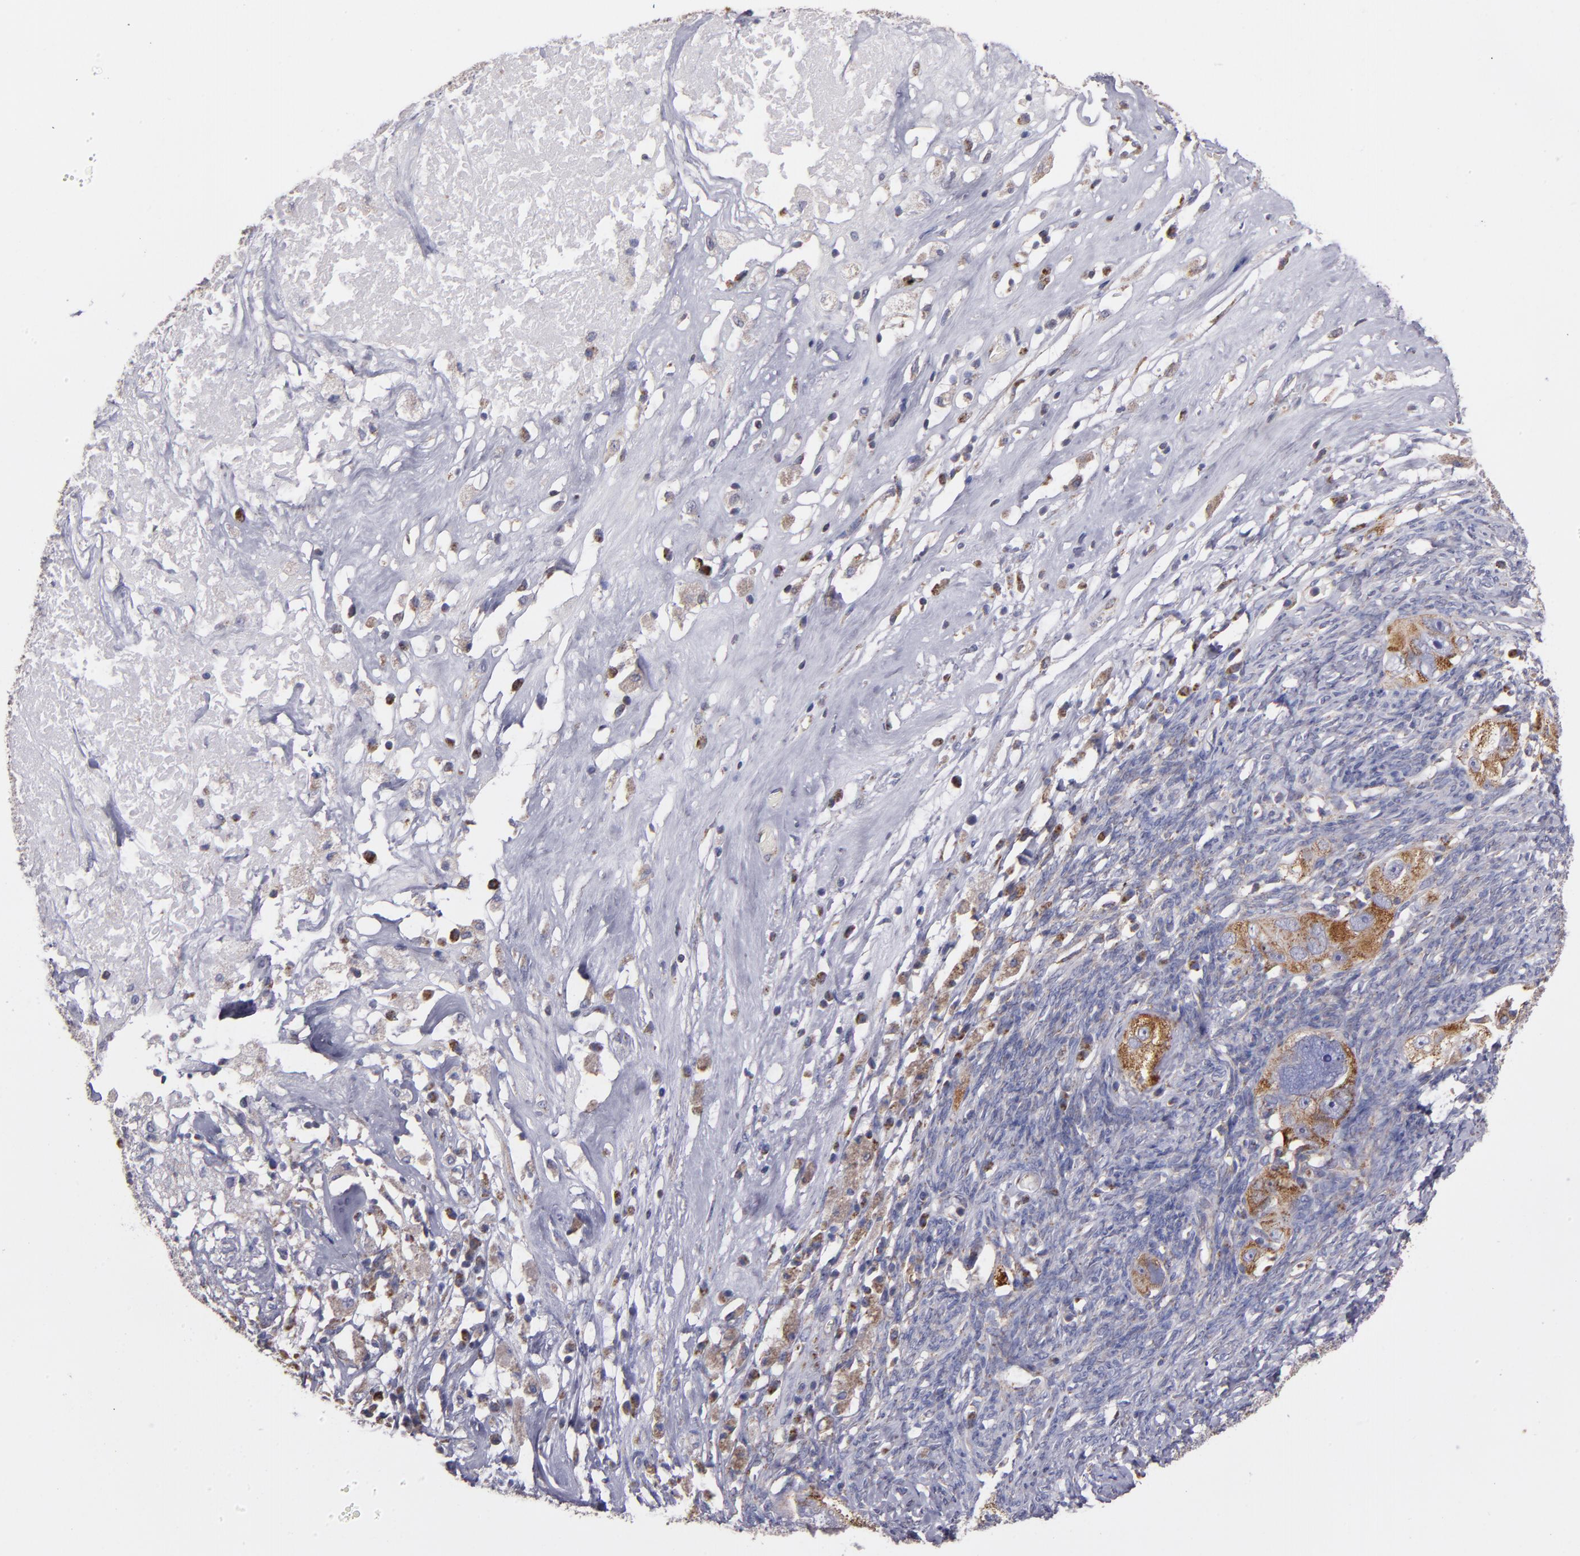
{"staining": {"intensity": "moderate", "quantity": "<25%", "location": "cytoplasmic/membranous"}, "tissue": "ovarian cancer", "cell_type": "Tumor cells", "image_type": "cancer", "snomed": [{"axis": "morphology", "description": "Normal tissue, NOS"}, {"axis": "morphology", "description": "Cystadenocarcinoma, serous, NOS"}, {"axis": "topography", "description": "Ovary"}], "caption": "Immunohistochemical staining of ovarian serous cystadenocarcinoma demonstrates low levels of moderate cytoplasmic/membranous staining in approximately <25% of tumor cells.", "gene": "CLTA", "patient": {"sex": "female", "age": 62}}